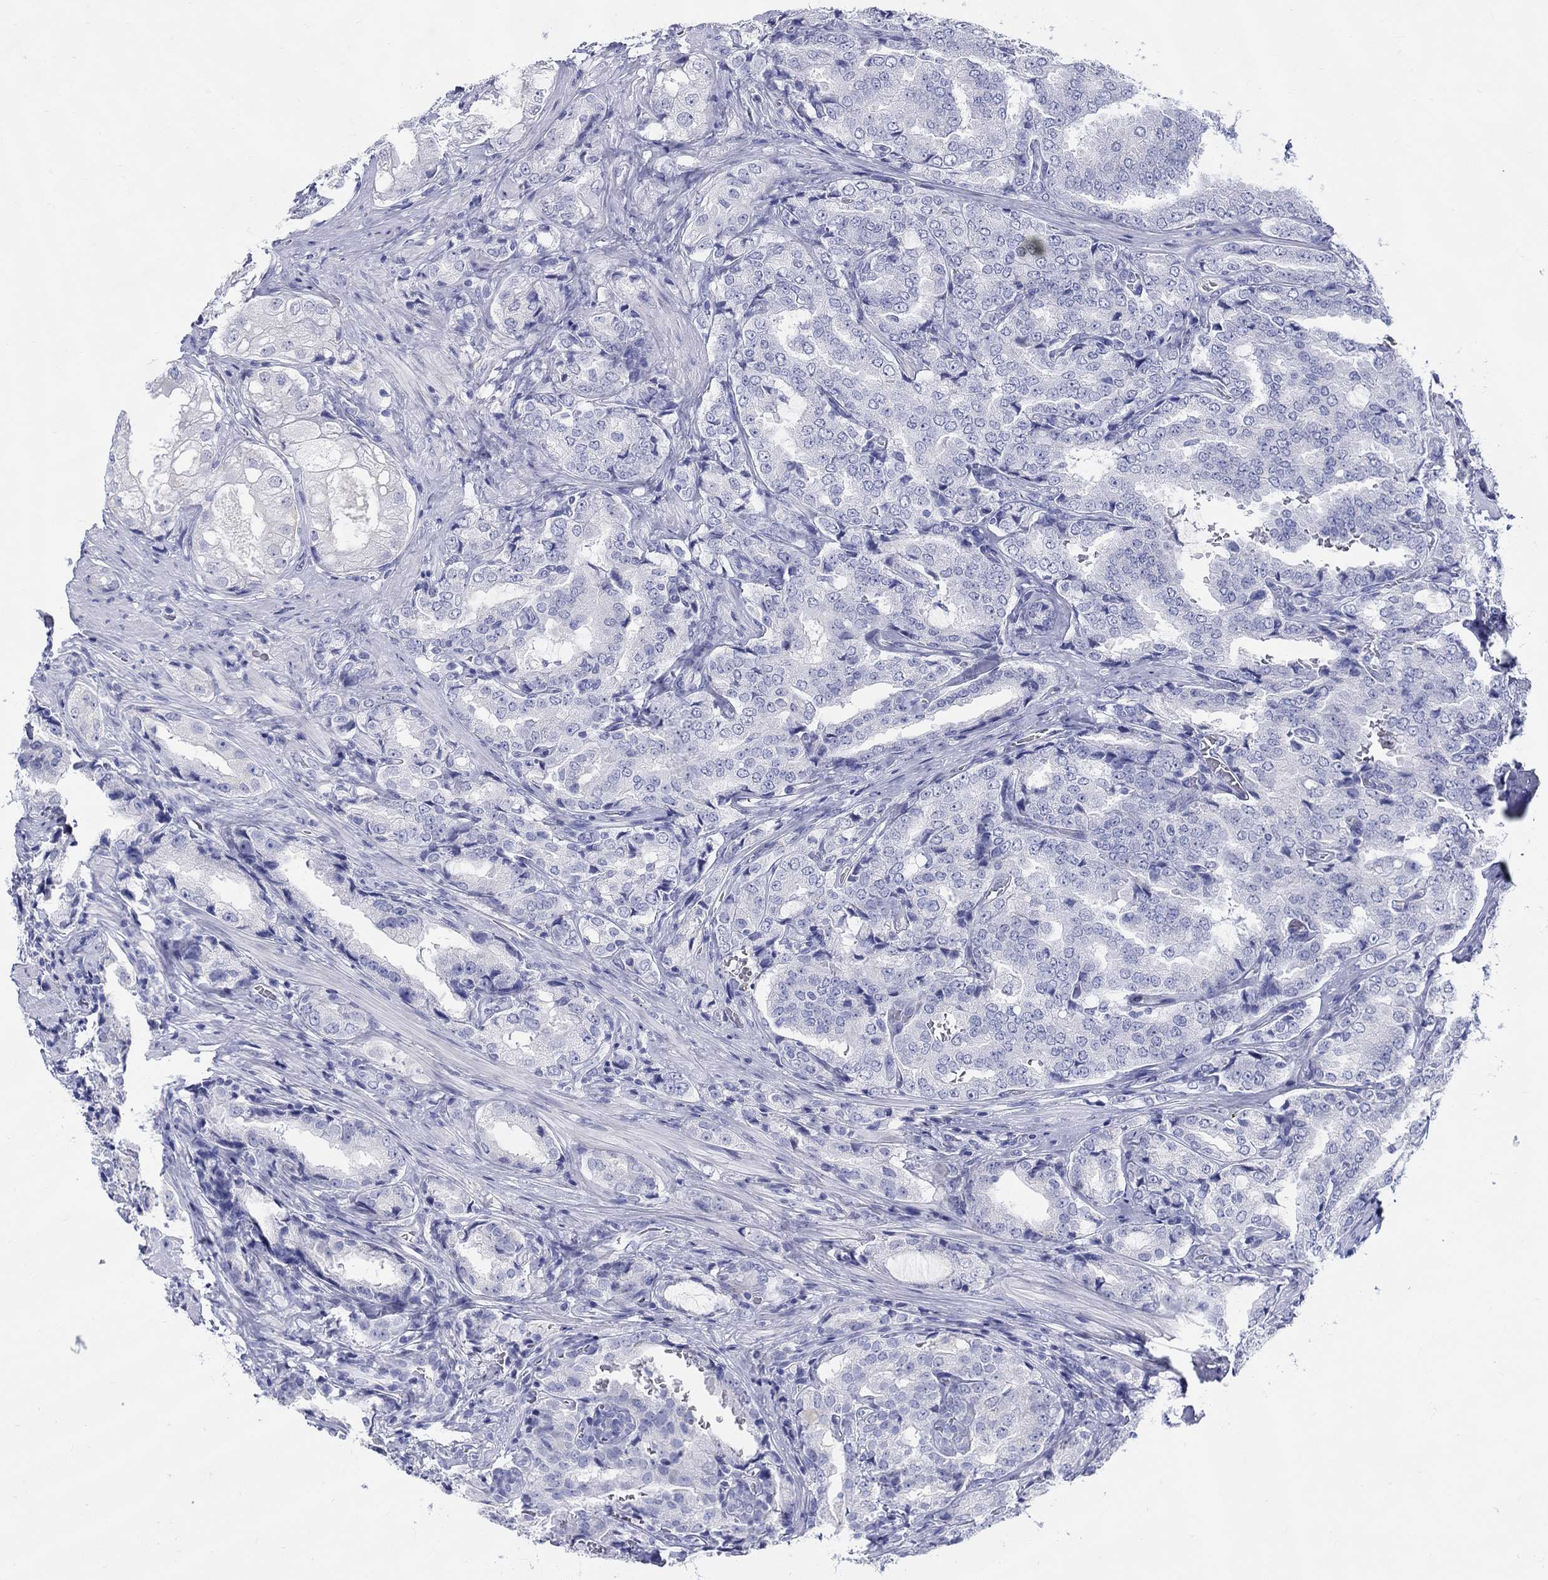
{"staining": {"intensity": "negative", "quantity": "none", "location": "none"}, "tissue": "prostate cancer", "cell_type": "Tumor cells", "image_type": "cancer", "snomed": [{"axis": "morphology", "description": "Adenocarcinoma, NOS"}, {"axis": "topography", "description": "Prostate"}], "caption": "Human prostate adenocarcinoma stained for a protein using immunohistochemistry (IHC) shows no positivity in tumor cells.", "gene": "CRYGS", "patient": {"sex": "male", "age": 65}}